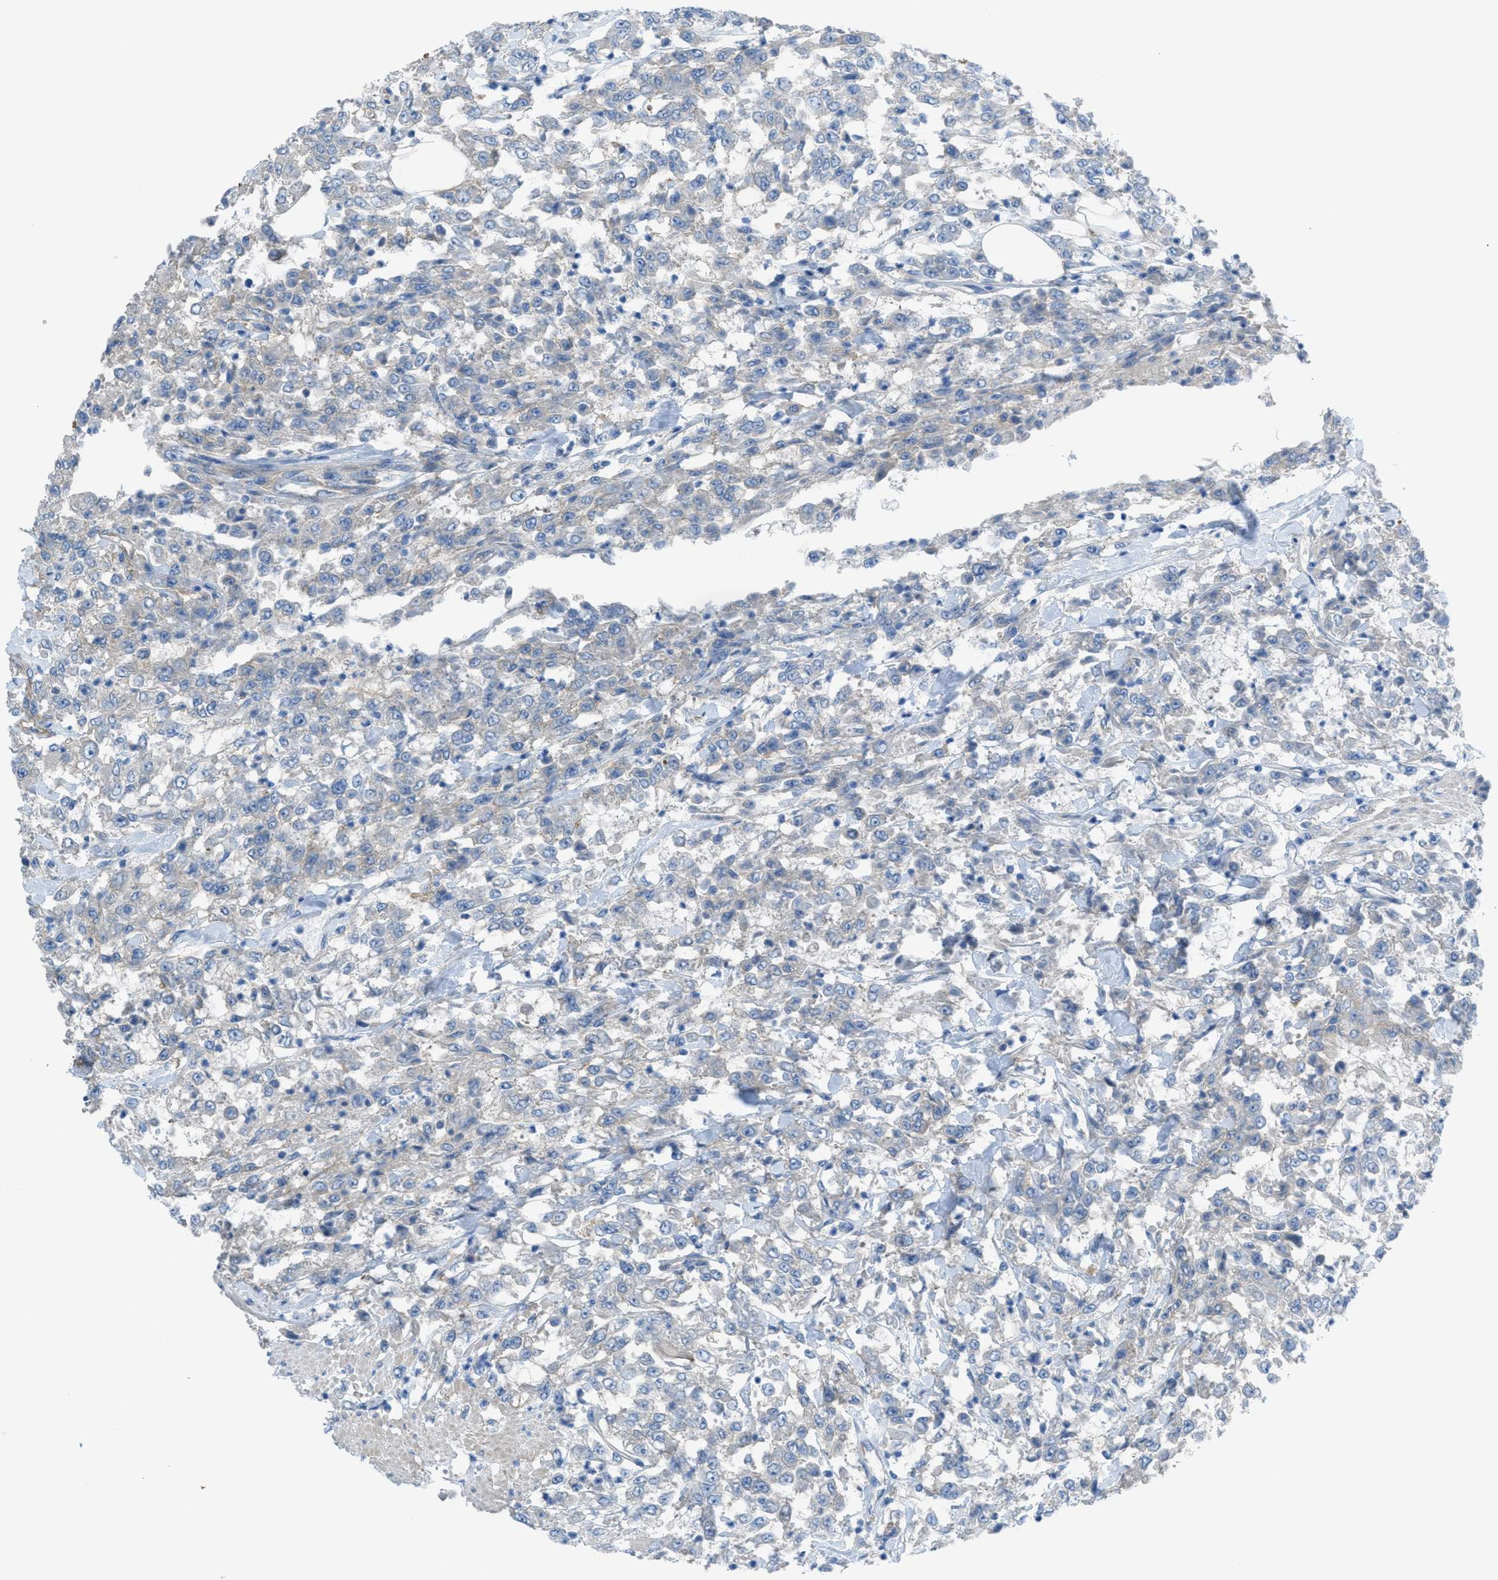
{"staining": {"intensity": "negative", "quantity": "none", "location": "none"}, "tissue": "urothelial cancer", "cell_type": "Tumor cells", "image_type": "cancer", "snomed": [{"axis": "morphology", "description": "Urothelial carcinoma, High grade"}, {"axis": "topography", "description": "Urinary bladder"}], "caption": "DAB (3,3'-diaminobenzidine) immunohistochemical staining of urothelial cancer demonstrates no significant positivity in tumor cells. Brightfield microscopy of immunohistochemistry stained with DAB (3,3'-diaminobenzidine) (brown) and hematoxylin (blue), captured at high magnification.", "gene": "EGFR", "patient": {"sex": "male", "age": 46}}